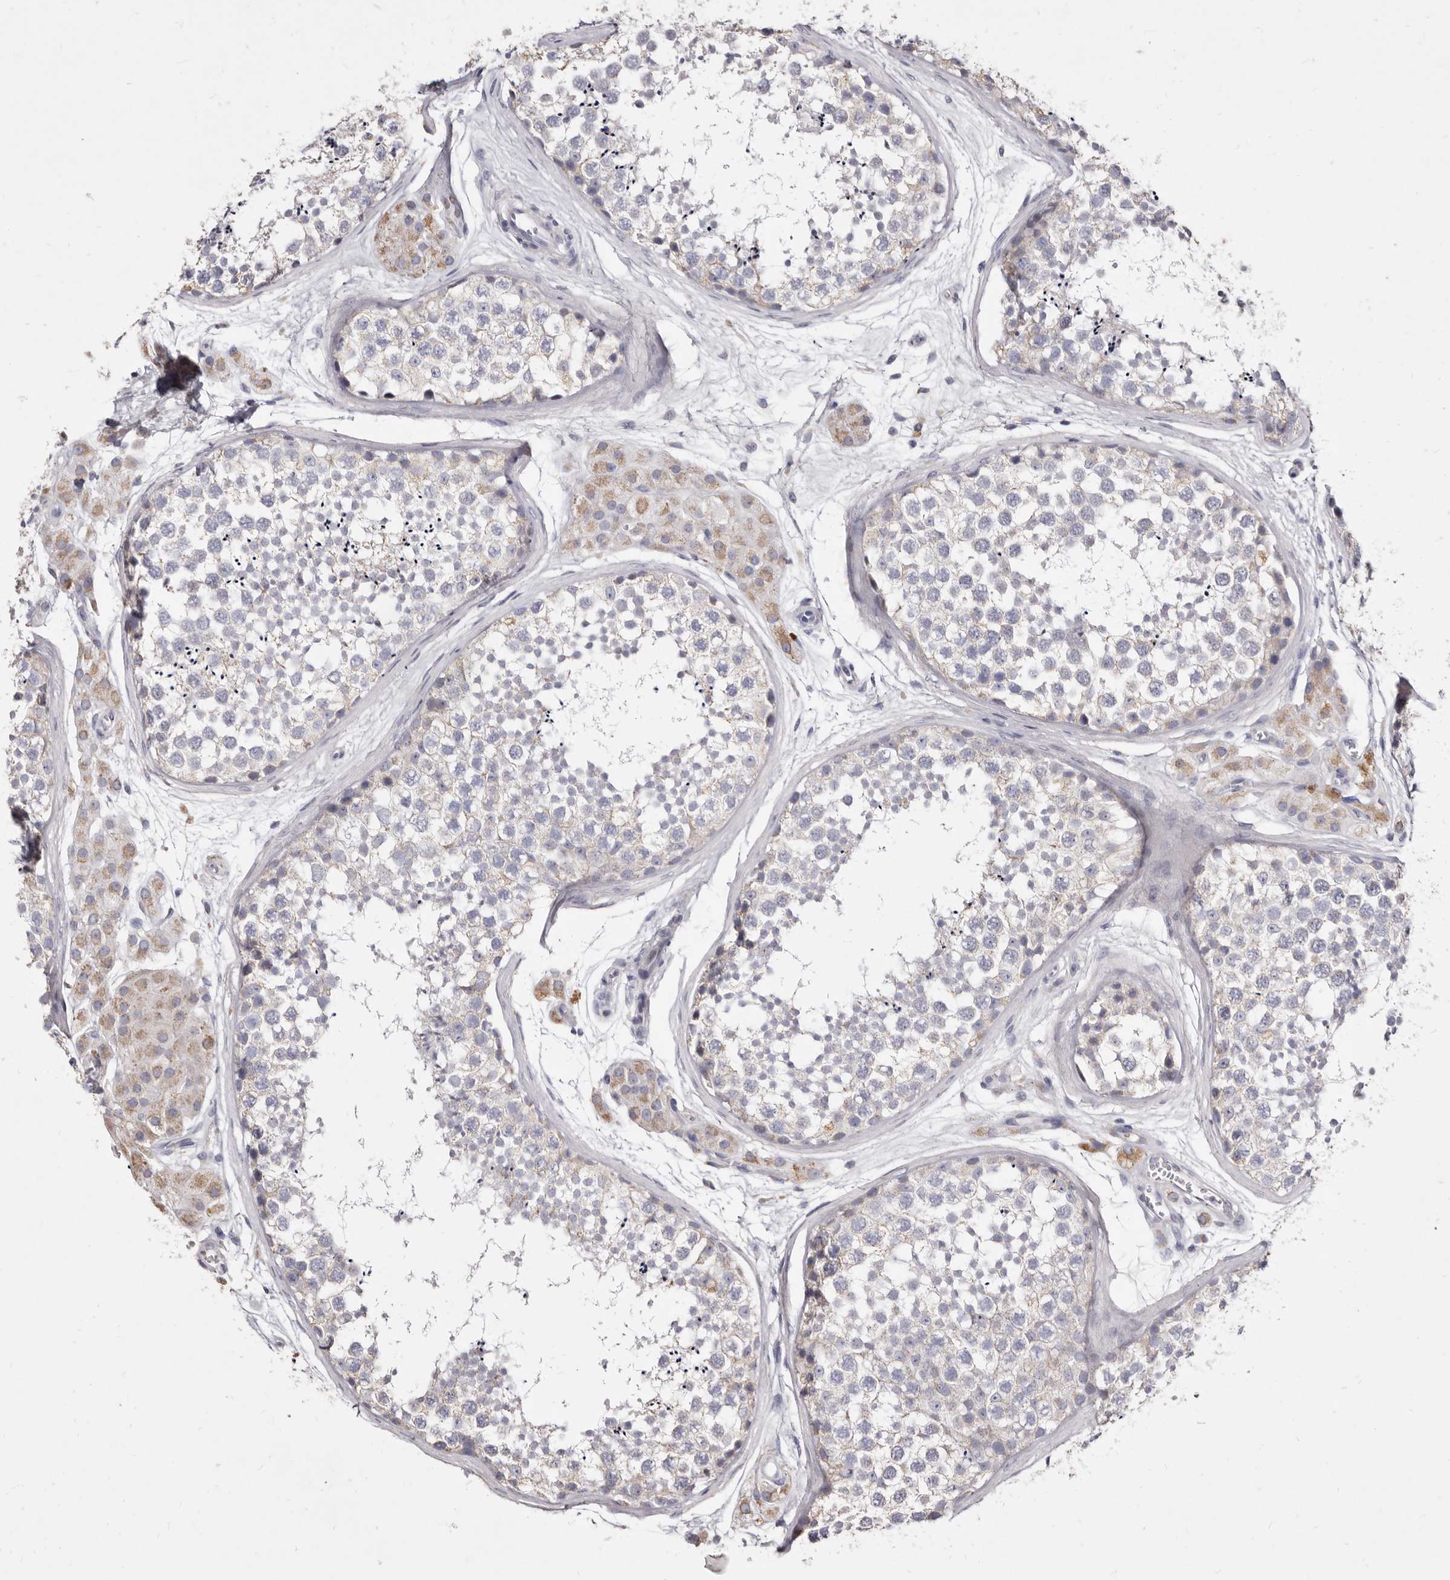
{"staining": {"intensity": "weak", "quantity": "25%-75%", "location": "cytoplasmic/membranous"}, "tissue": "testis", "cell_type": "Cells in seminiferous ducts", "image_type": "normal", "snomed": [{"axis": "morphology", "description": "Normal tissue, NOS"}, {"axis": "topography", "description": "Testis"}], "caption": "This is a micrograph of immunohistochemistry (IHC) staining of unremarkable testis, which shows weak expression in the cytoplasmic/membranous of cells in seminiferous ducts.", "gene": "CYP2E1", "patient": {"sex": "male", "age": 56}}